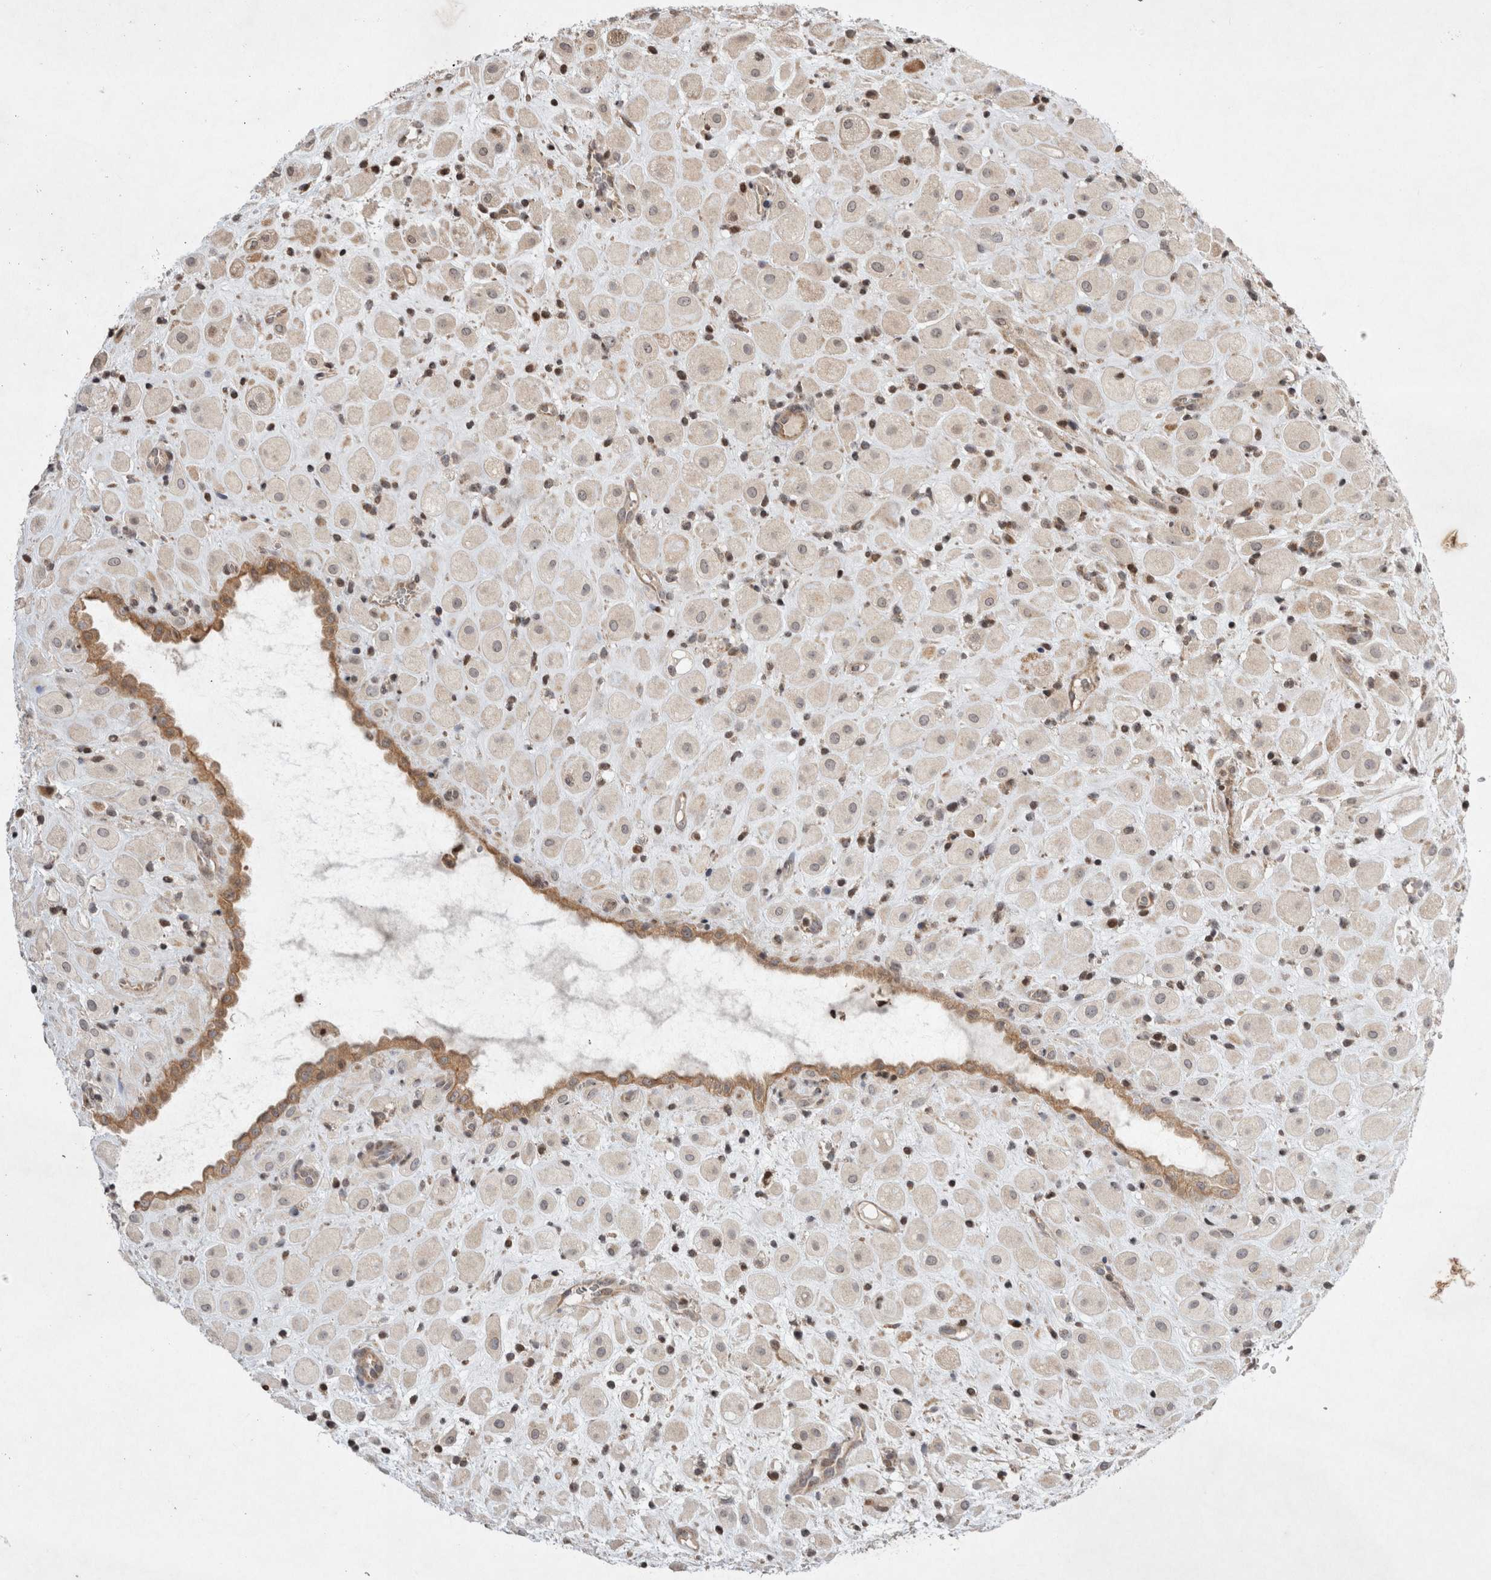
{"staining": {"intensity": "weak", "quantity": "25%-75%", "location": "cytoplasmic/membranous"}, "tissue": "placenta", "cell_type": "Decidual cells", "image_type": "normal", "snomed": [{"axis": "morphology", "description": "Normal tissue, NOS"}, {"axis": "topography", "description": "Placenta"}], "caption": "This micrograph reveals unremarkable placenta stained with immunohistochemistry to label a protein in brown. The cytoplasmic/membranous of decidual cells show weak positivity for the protein. Nuclei are counter-stained blue.", "gene": "EIF2AK1", "patient": {"sex": "female", "age": 35}}